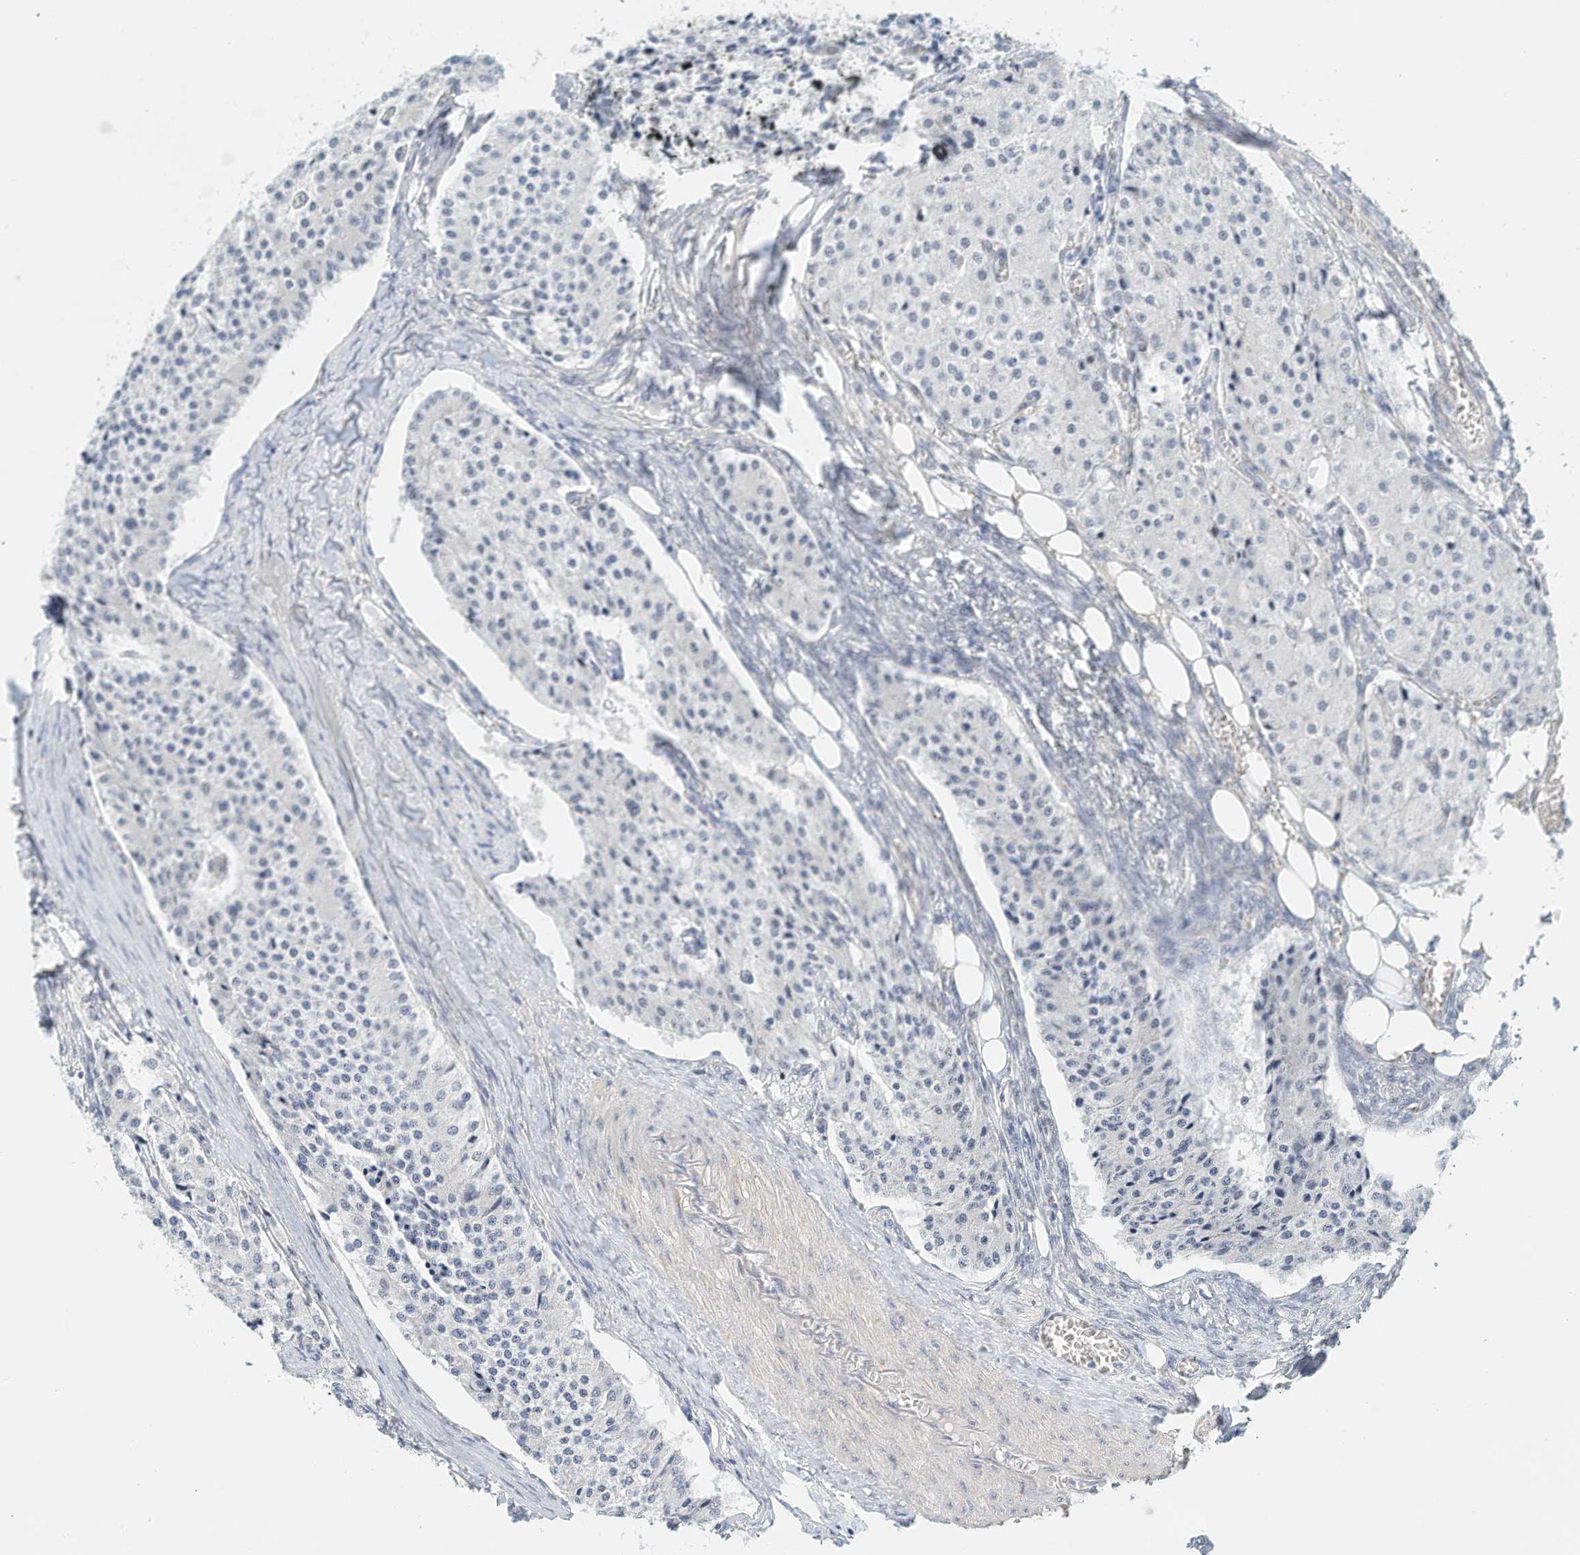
{"staining": {"intensity": "negative", "quantity": "none", "location": "none"}, "tissue": "carcinoid", "cell_type": "Tumor cells", "image_type": "cancer", "snomed": [{"axis": "morphology", "description": "Carcinoid, malignant, NOS"}, {"axis": "topography", "description": "Colon"}], "caption": "High power microscopy photomicrograph of an immunohistochemistry micrograph of carcinoid (malignant), revealing no significant positivity in tumor cells.", "gene": "ARHGAP28", "patient": {"sex": "female", "age": 52}}